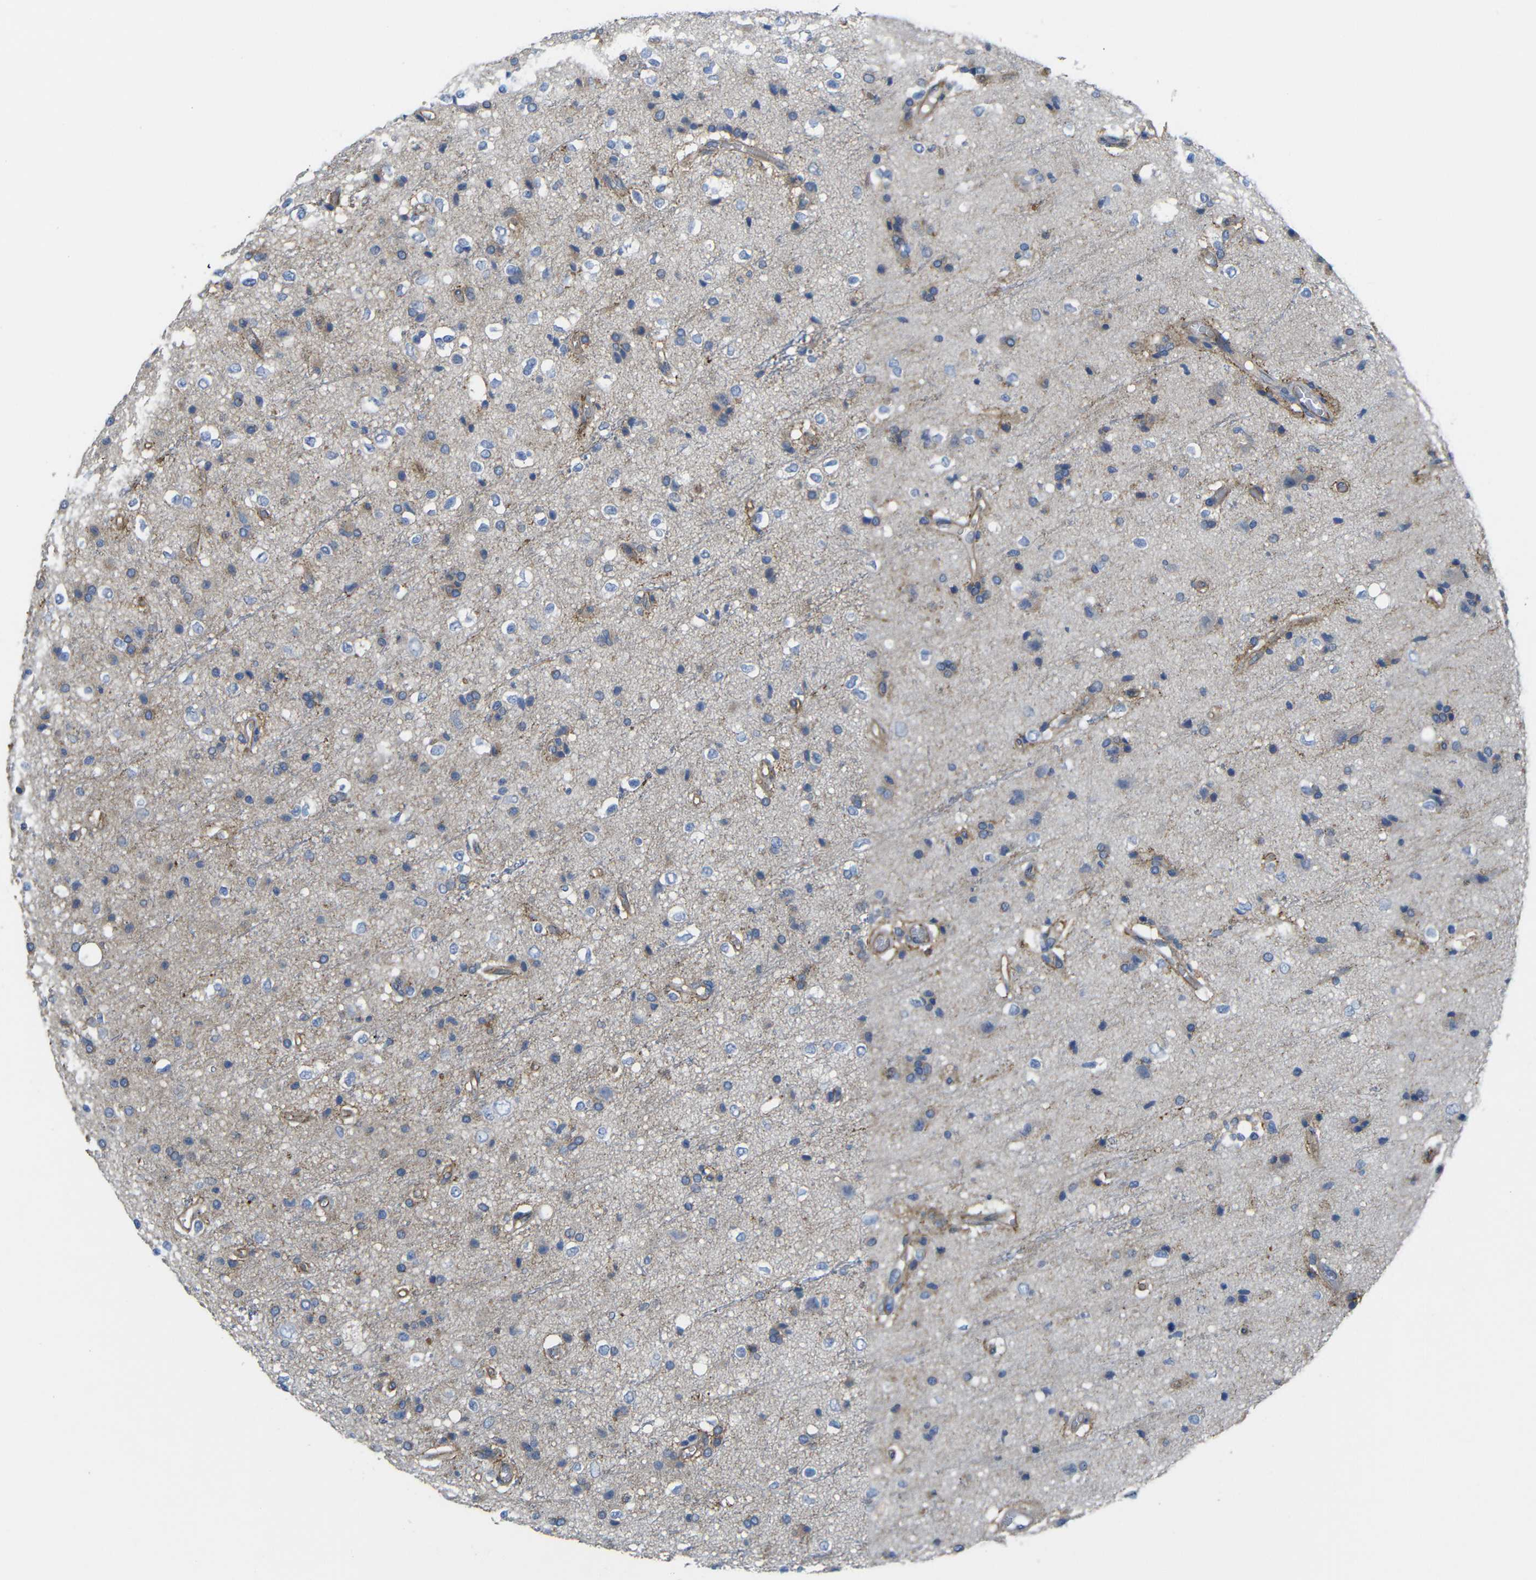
{"staining": {"intensity": "weak", "quantity": "<25%", "location": "cytoplasmic/membranous"}, "tissue": "glioma", "cell_type": "Tumor cells", "image_type": "cancer", "snomed": [{"axis": "morphology", "description": "Glioma, malignant, High grade"}, {"axis": "topography", "description": "Brain"}], "caption": "Immunohistochemistry (IHC) histopathology image of neoplastic tissue: glioma stained with DAB exhibits no significant protein staining in tumor cells.", "gene": "SYPL1", "patient": {"sex": "male", "age": 47}}